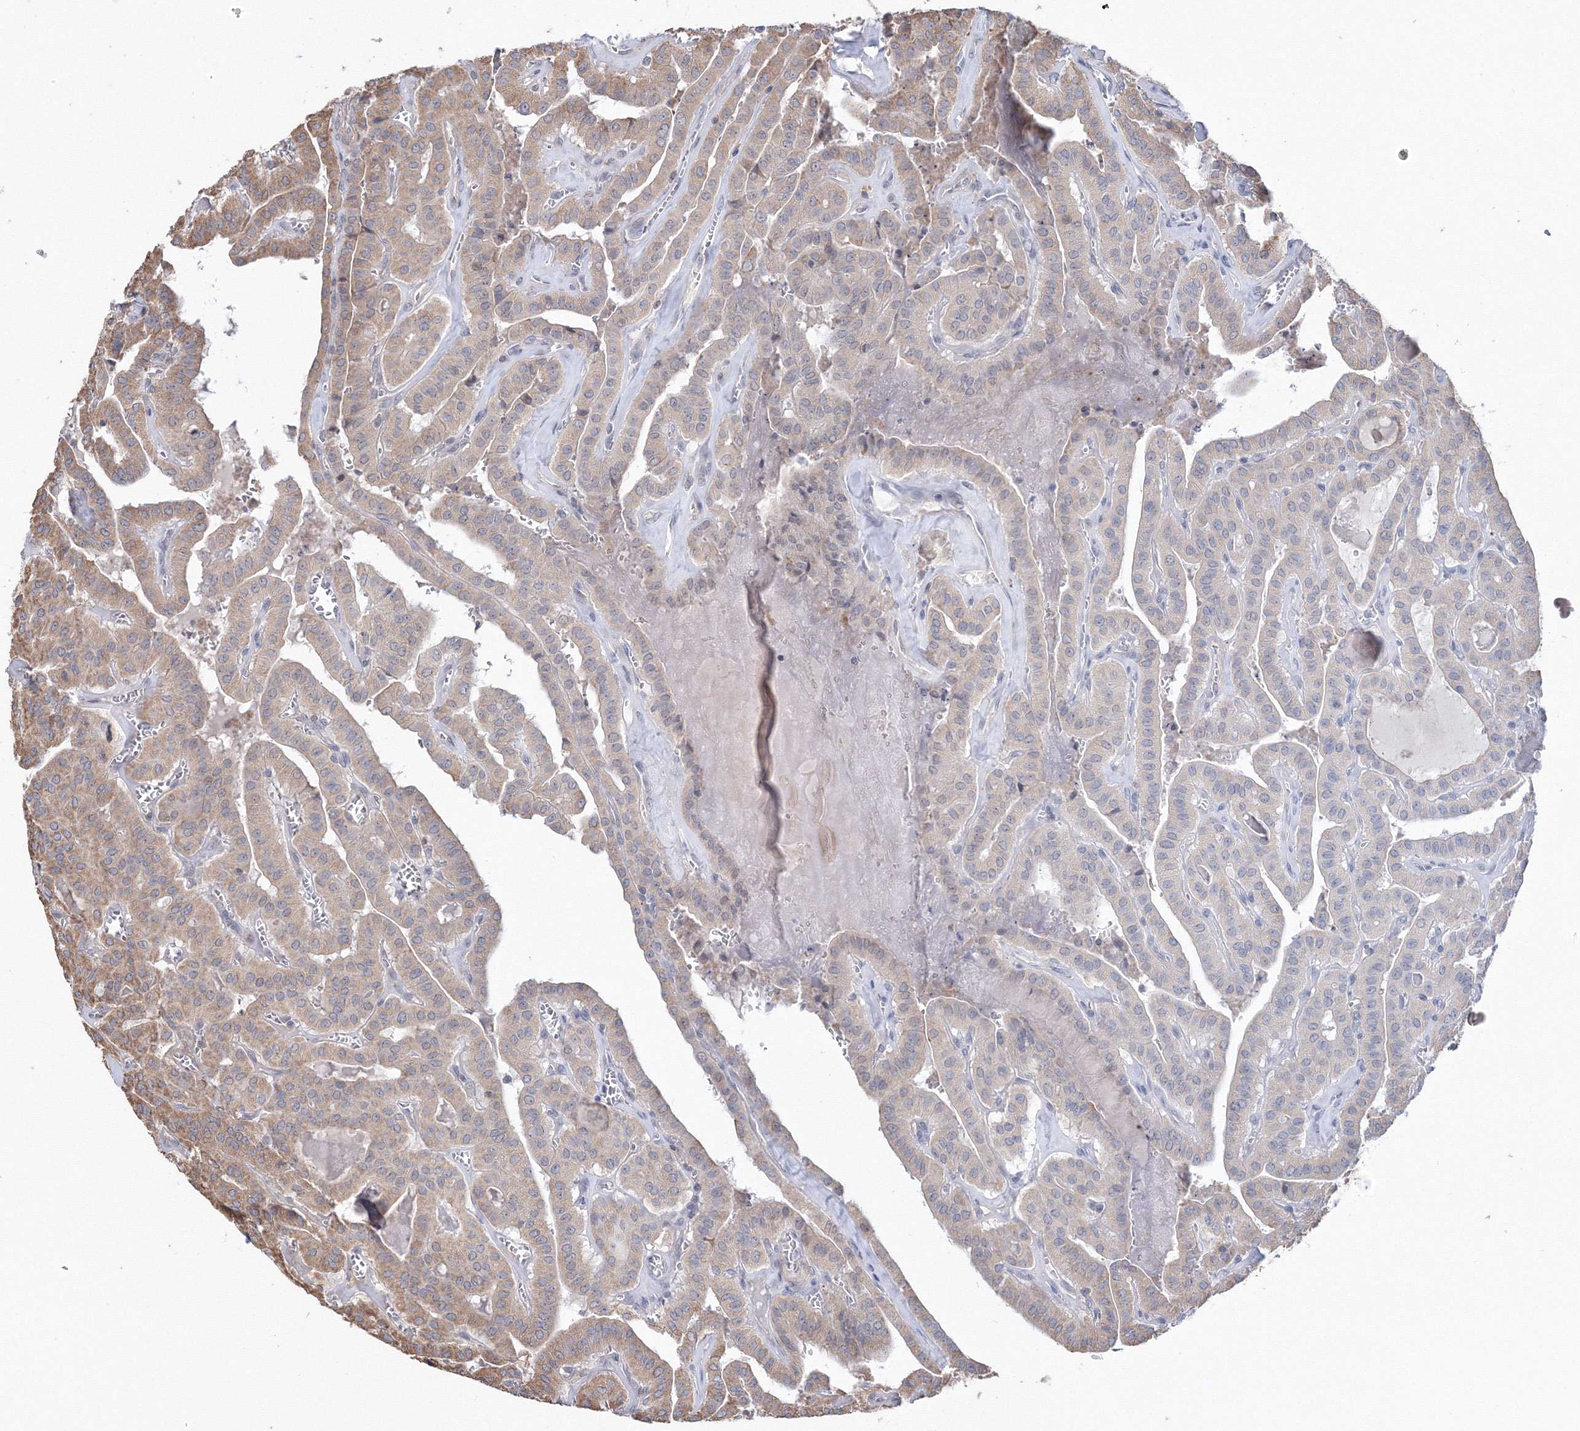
{"staining": {"intensity": "weak", "quantity": "25%-75%", "location": "cytoplasmic/membranous"}, "tissue": "thyroid cancer", "cell_type": "Tumor cells", "image_type": "cancer", "snomed": [{"axis": "morphology", "description": "Papillary adenocarcinoma, NOS"}, {"axis": "topography", "description": "Thyroid gland"}], "caption": "This micrograph displays IHC staining of human thyroid cancer, with low weak cytoplasmic/membranous positivity in approximately 25%-75% of tumor cells.", "gene": "PPP2R2B", "patient": {"sex": "male", "age": 52}}